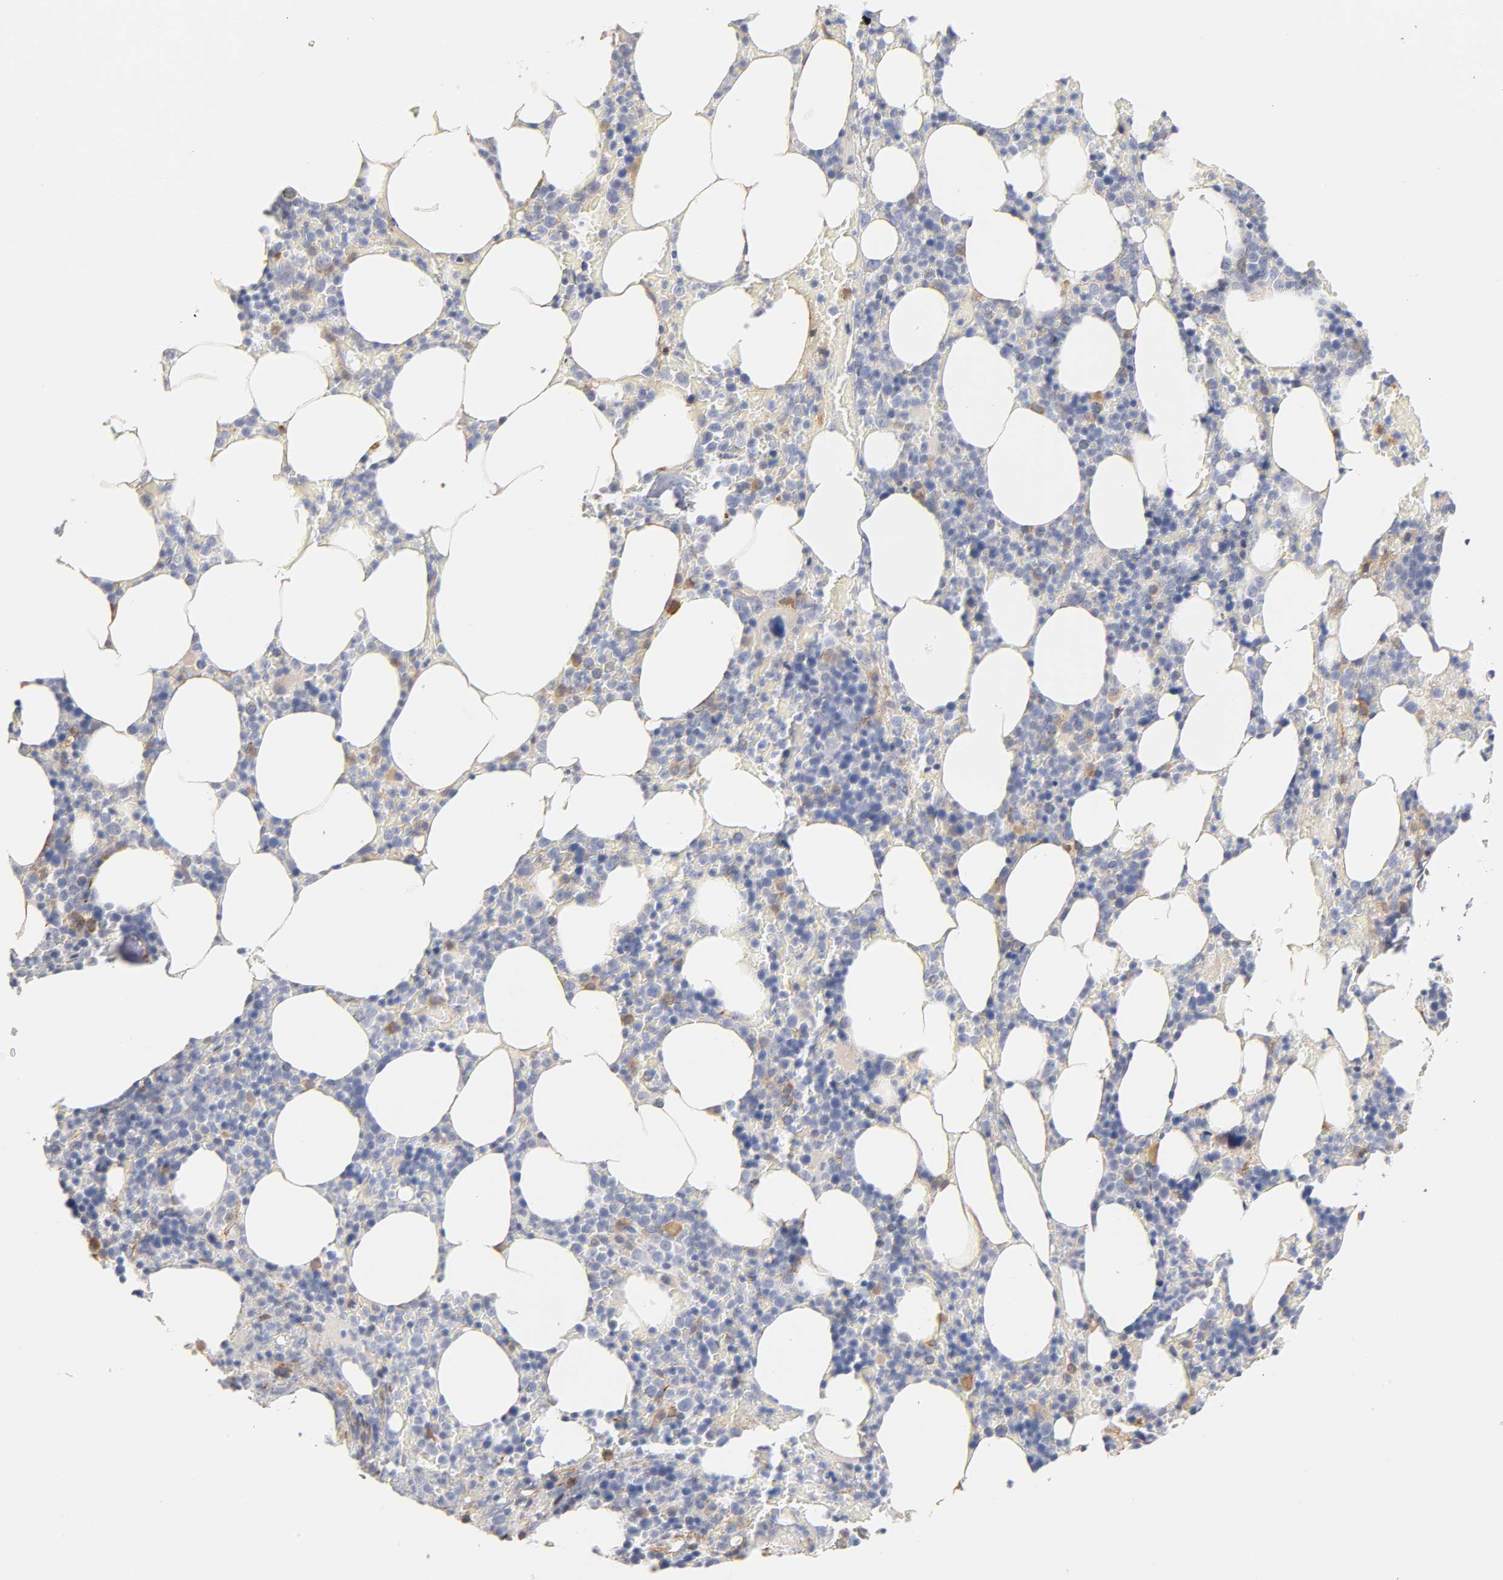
{"staining": {"intensity": "negative", "quantity": "none", "location": "none"}, "tissue": "bone marrow", "cell_type": "Hematopoietic cells", "image_type": "normal", "snomed": [{"axis": "morphology", "description": "Normal tissue, NOS"}, {"axis": "topography", "description": "Bone marrow"}], "caption": "Hematopoietic cells show no significant expression in benign bone marrow. (DAB immunohistochemistry with hematoxylin counter stain).", "gene": "LAMB1", "patient": {"sex": "female", "age": 66}}